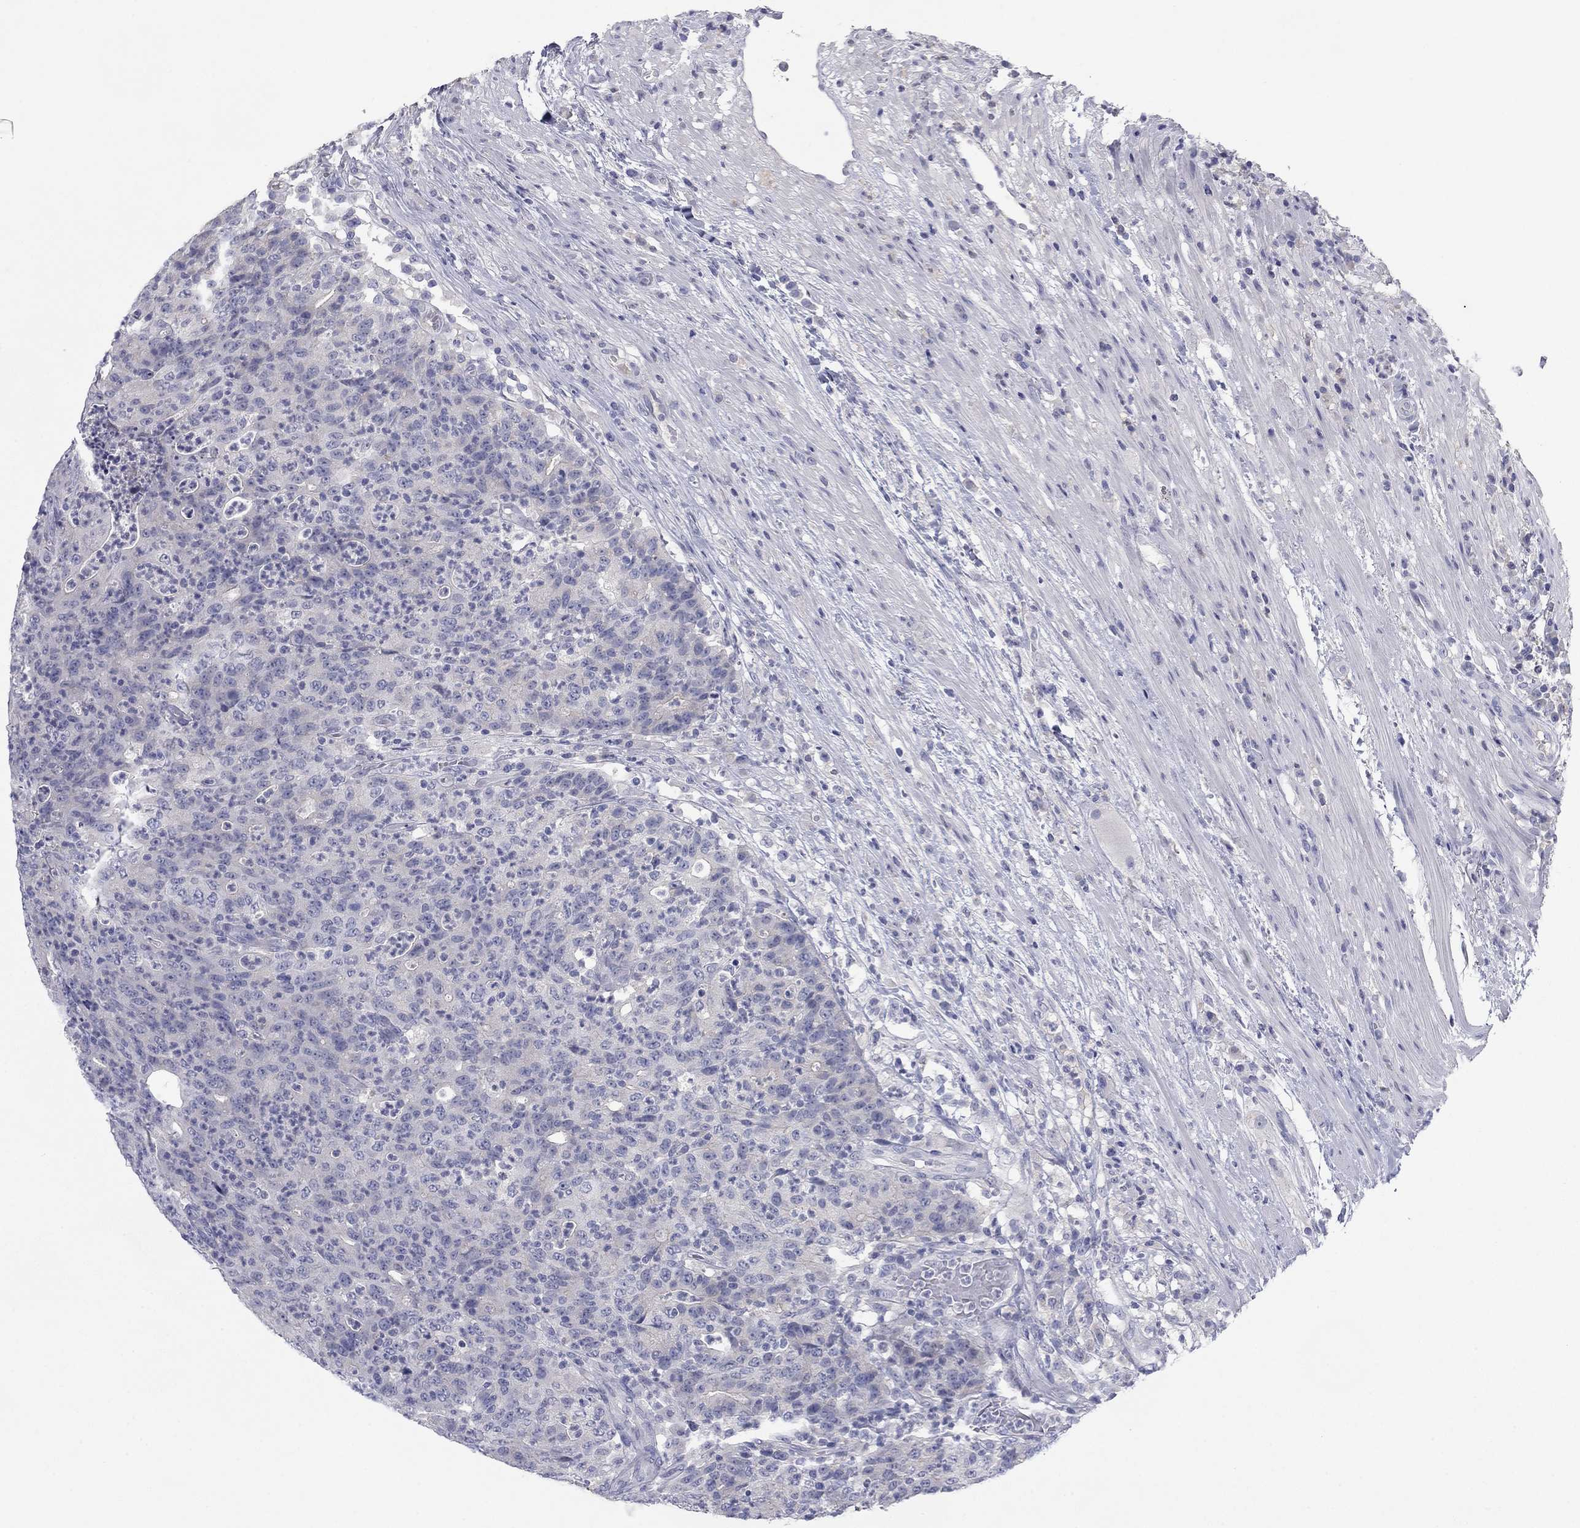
{"staining": {"intensity": "negative", "quantity": "none", "location": "none"}, "tissue": "colorectal cancer", "cell_type": "Tumor cells", "image_type": "cancer", "snomed": [{"axis": "morphology", "description": "Adenocarcinoma, NOS"}, {"axis": "topography", "description": "Colon"}], "caption": "A photomicrograph of human colorectal cancer is negative for staining in tumor cells.", "gene": "CNTNAP4", "patient": {"sex": "male", "age": 70}}